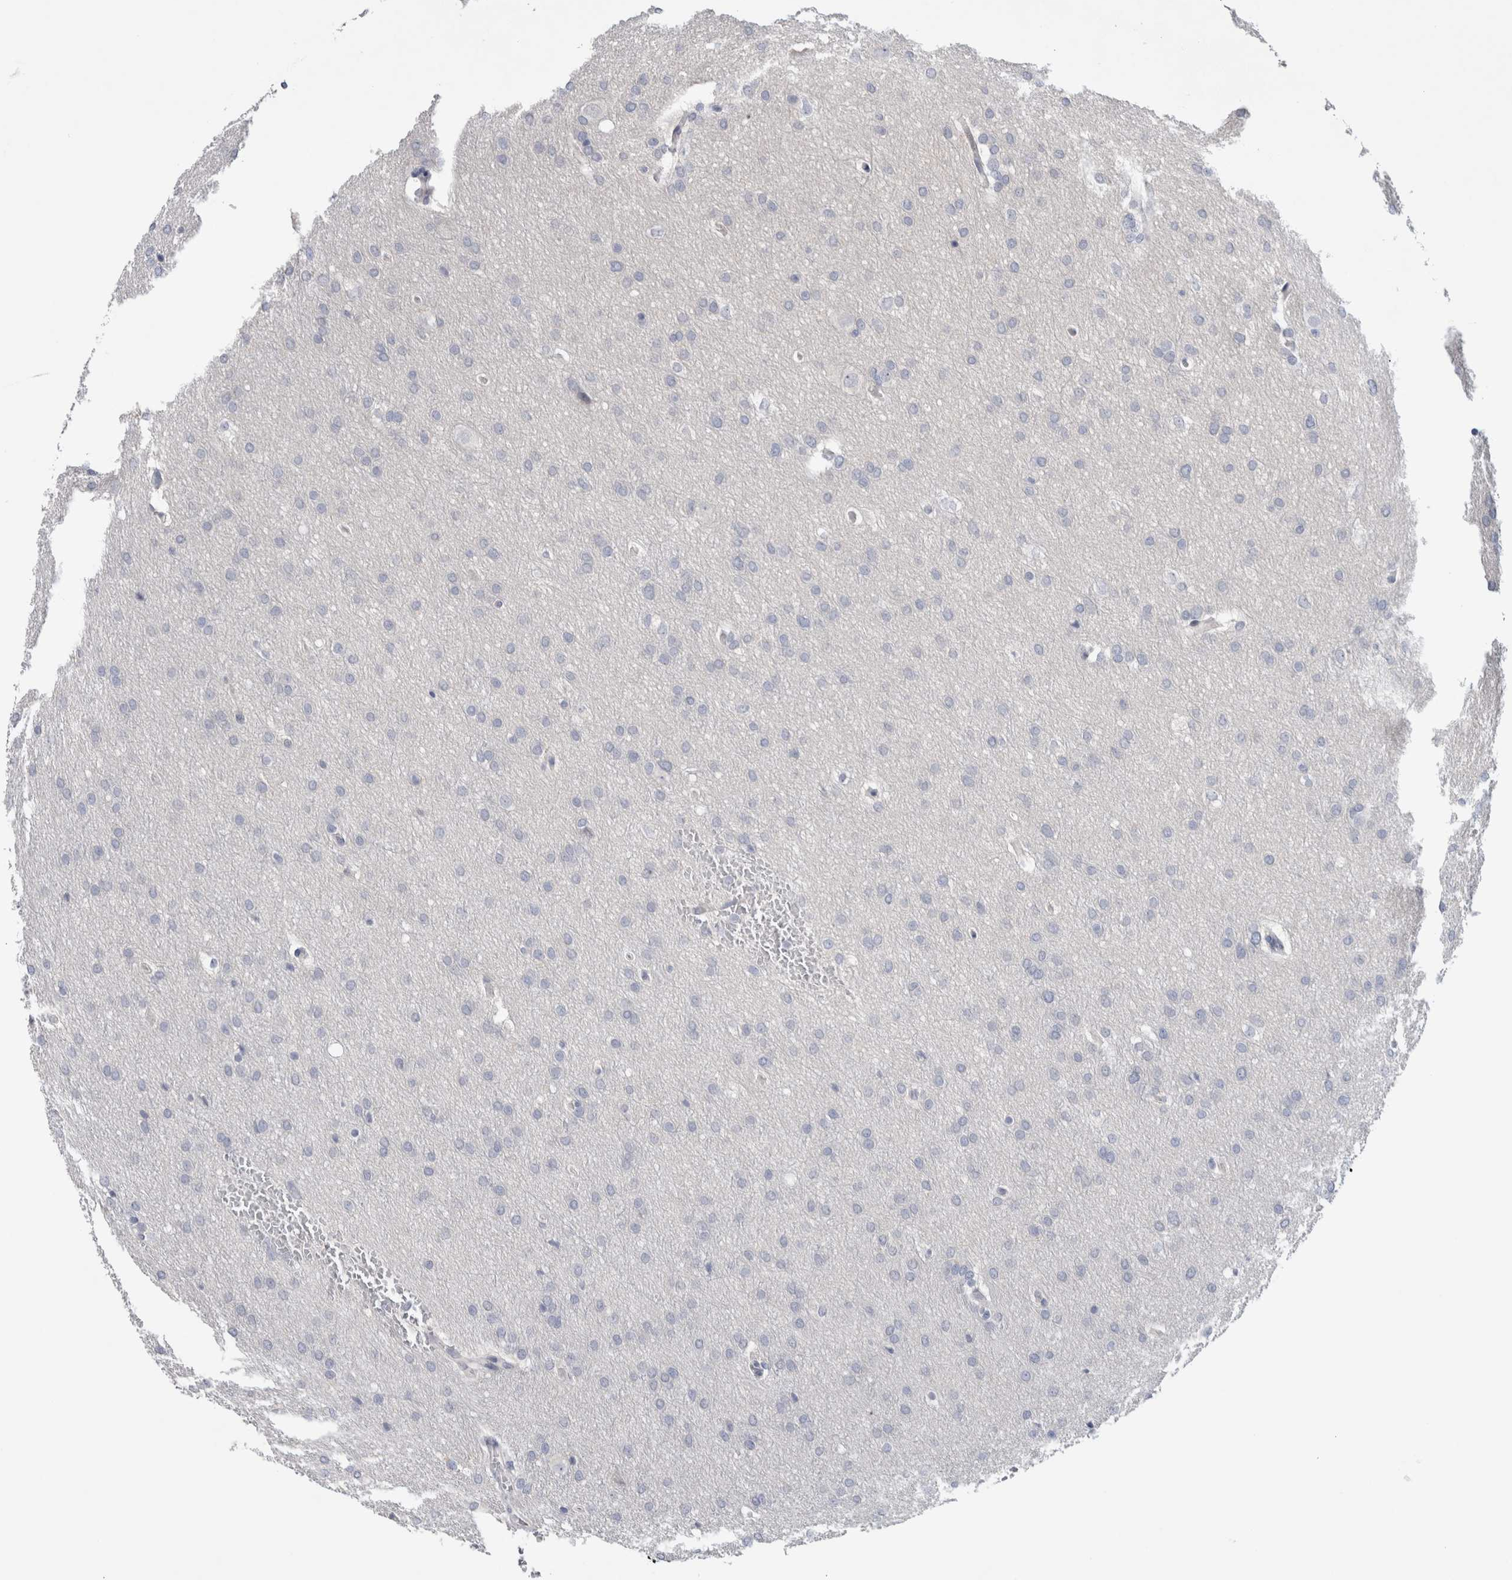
{"staining": {"intensity": "negative", "quantity": "none", "location": "none"}, "tissue": "glioma", "cell_type": "Tumor cells", "image_type": "cancer", "snomed": [{"axis": "morphology", "description": "Glioma, malignant, Low grade"}, {"axis": "topography", "description": "Brain"}], "caption": "An immunohistochemistry (IHC) image of glioma is shown. There is no staining in tumor cells of glioma. (Stains: DAB immunohistochemistry with hematoxylin counter stain, Microscopy: brightfield microscopy at high magnification).", "gene": "TONSL", "patient": {"sex": "female", "age": 37}}